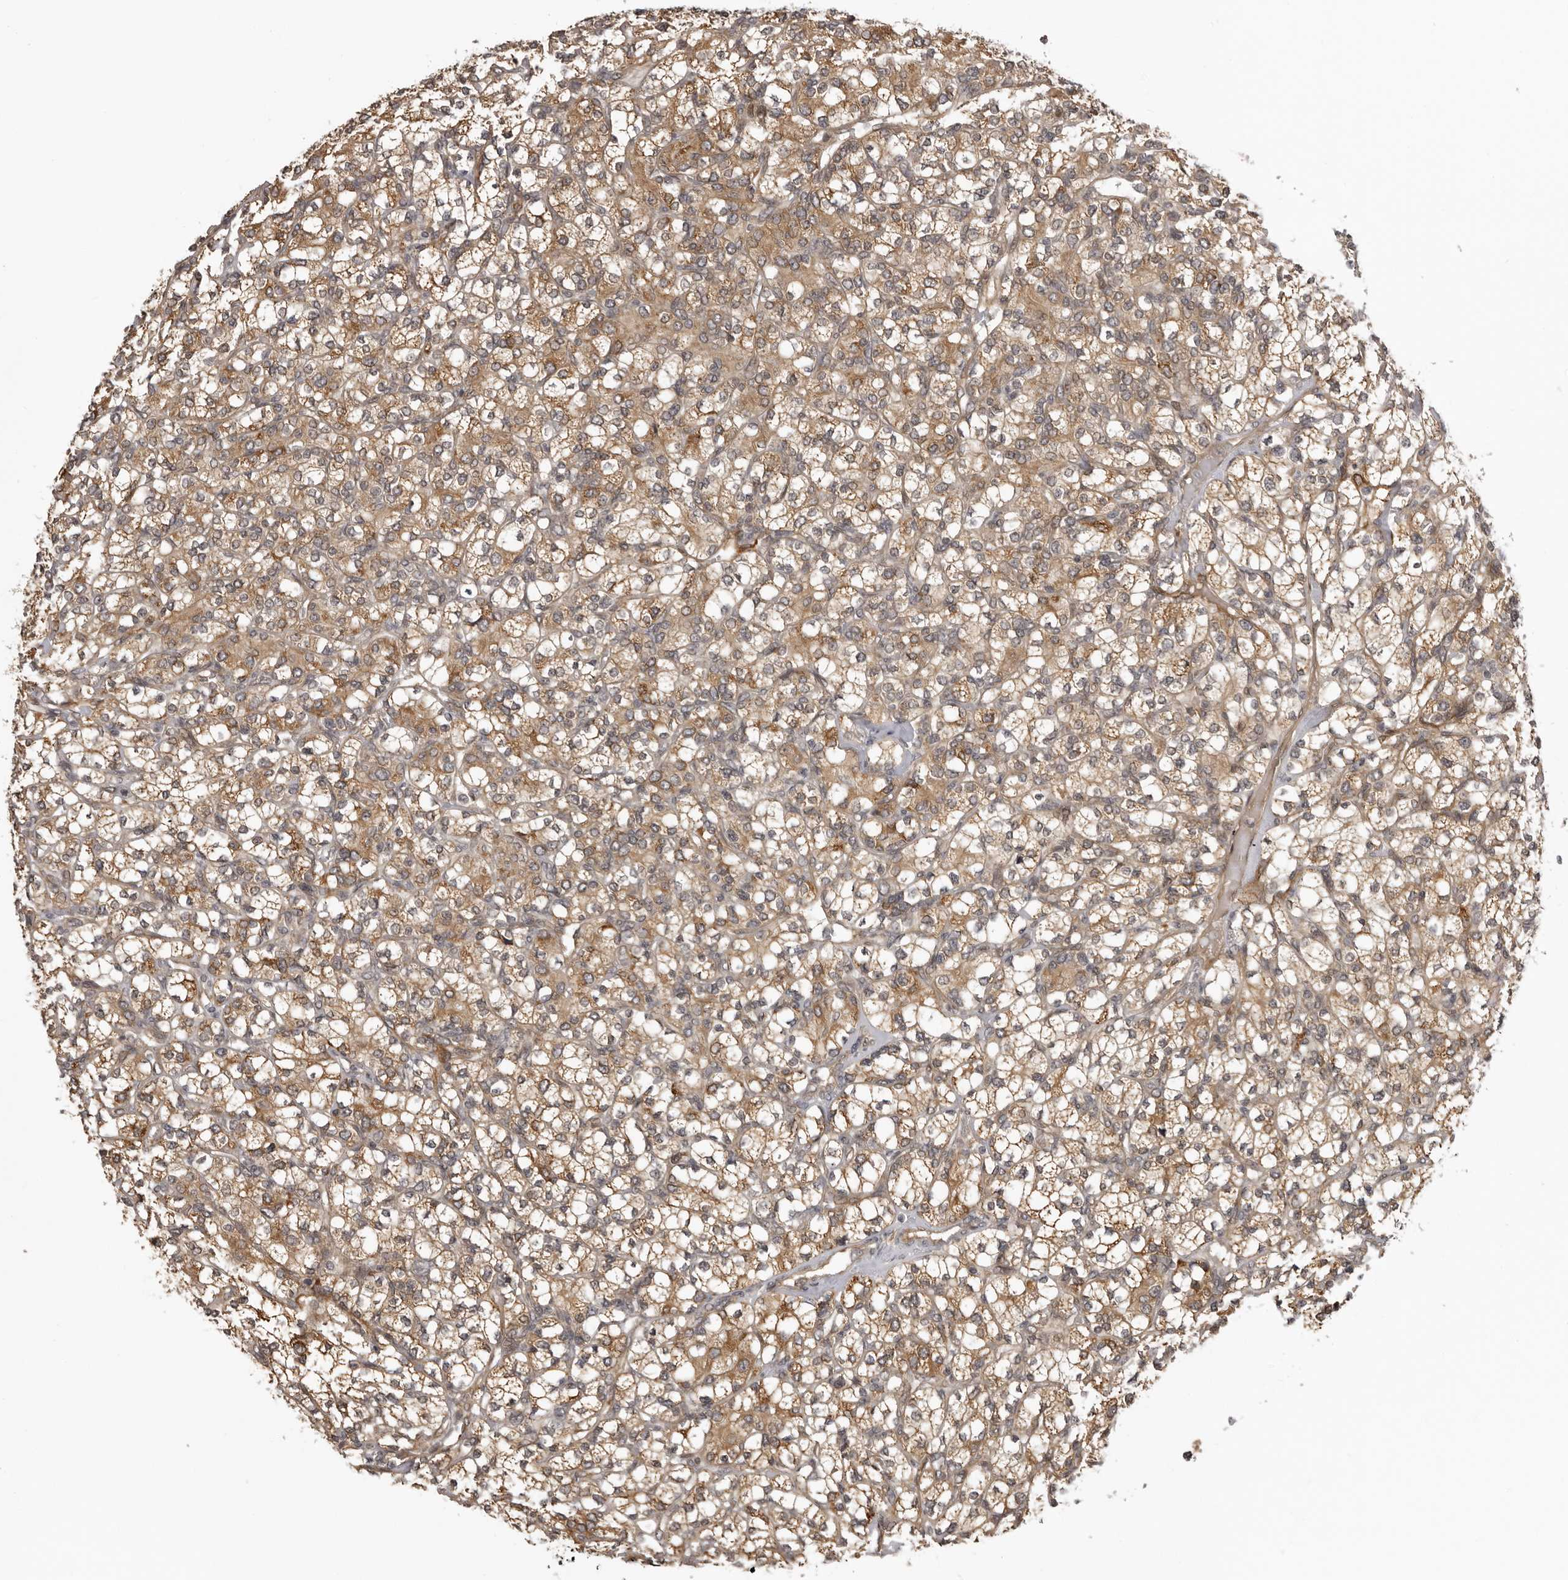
{"staining": {"intensity": "moderate", "quantity": ">75%", "location": "cytoplasmic/membranous"}, "tissue": "renal cancer", "cell_type": "Tumor cells", "image_type": "cancer", "snomed": [{"axis": "morphology", "description": "Adenocarcinoma, NOS"}, {"axis": "topography", "description": "Kidney"}], "caption": "This image shows immunohistochemistry (IHC) staining of adenocarcinoma (renal), with medium moderate cytoplasmic/membranous positivity in about >75% of tumor cells.", "gene": "DNAH14", "patient": {"sex": "male", "age": 77}}